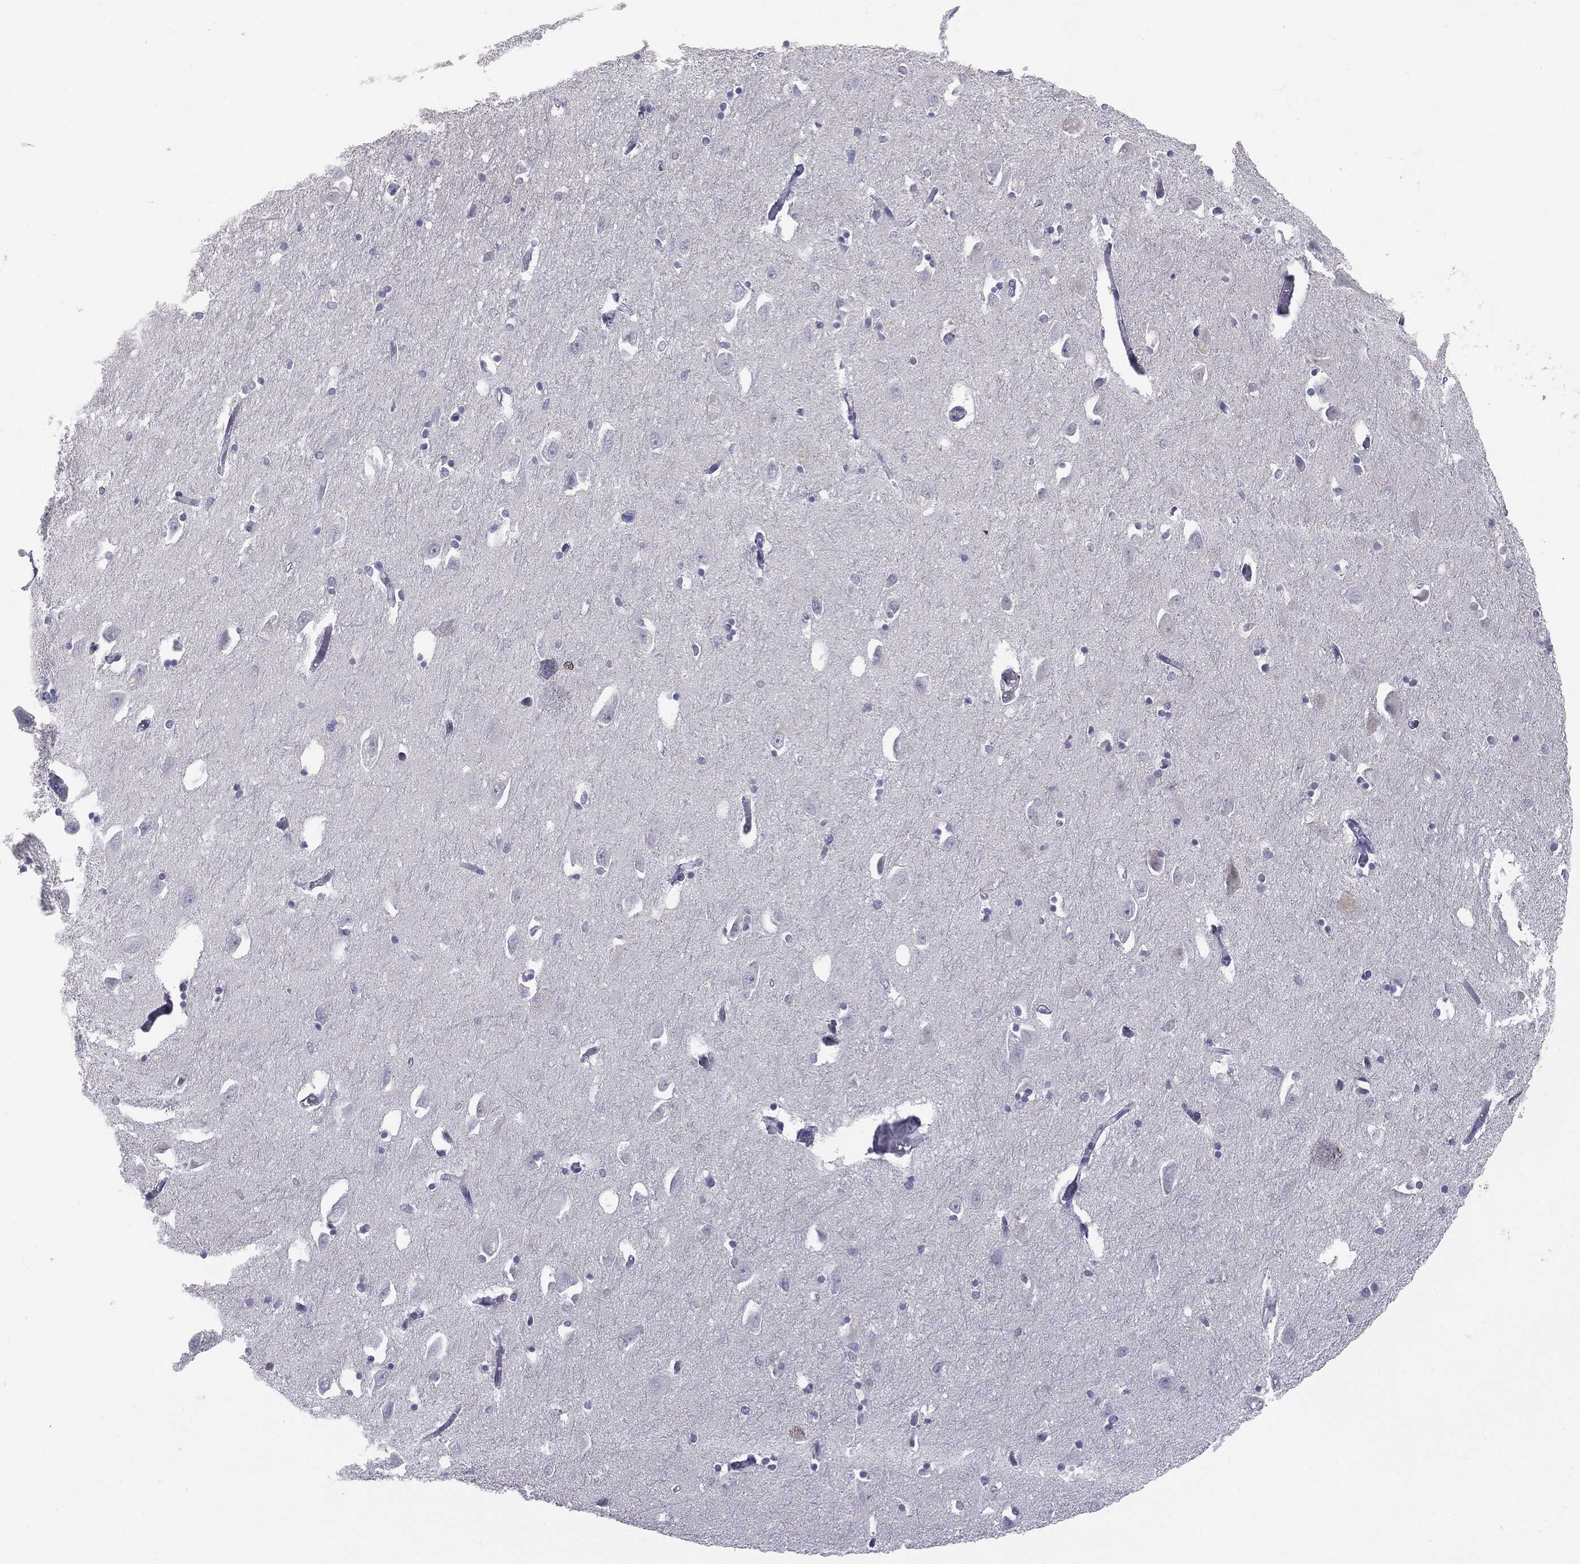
{"staining": {"intensity": "negative", "quantity": "none", "location": "none"}, "tissue": "hippocampus", "cell_type": "Glial cells", "image_type": "normal", "snomed": [{"axis": "morphology", "description": "Normal tissue, NOS"}, {"axis": "topography", "description": "Lateral ventricle wall"}, {"axis": "topography", "description": "Hippocampus"}], "caption": "DAB (3,3'-diaminobenzidine) immunohistochemical staining of normal hippocampus exhibits no significant positivity in glial cells. The staining was performed using DAB (3,3'-diaminobenzidine) to visualize the protein expression in brown, while the nuclei were stained in blue with hematoxylin (Magnification: 20x).", "gene": "MUC1", "patient": {"sex": "female", "age": 63}}